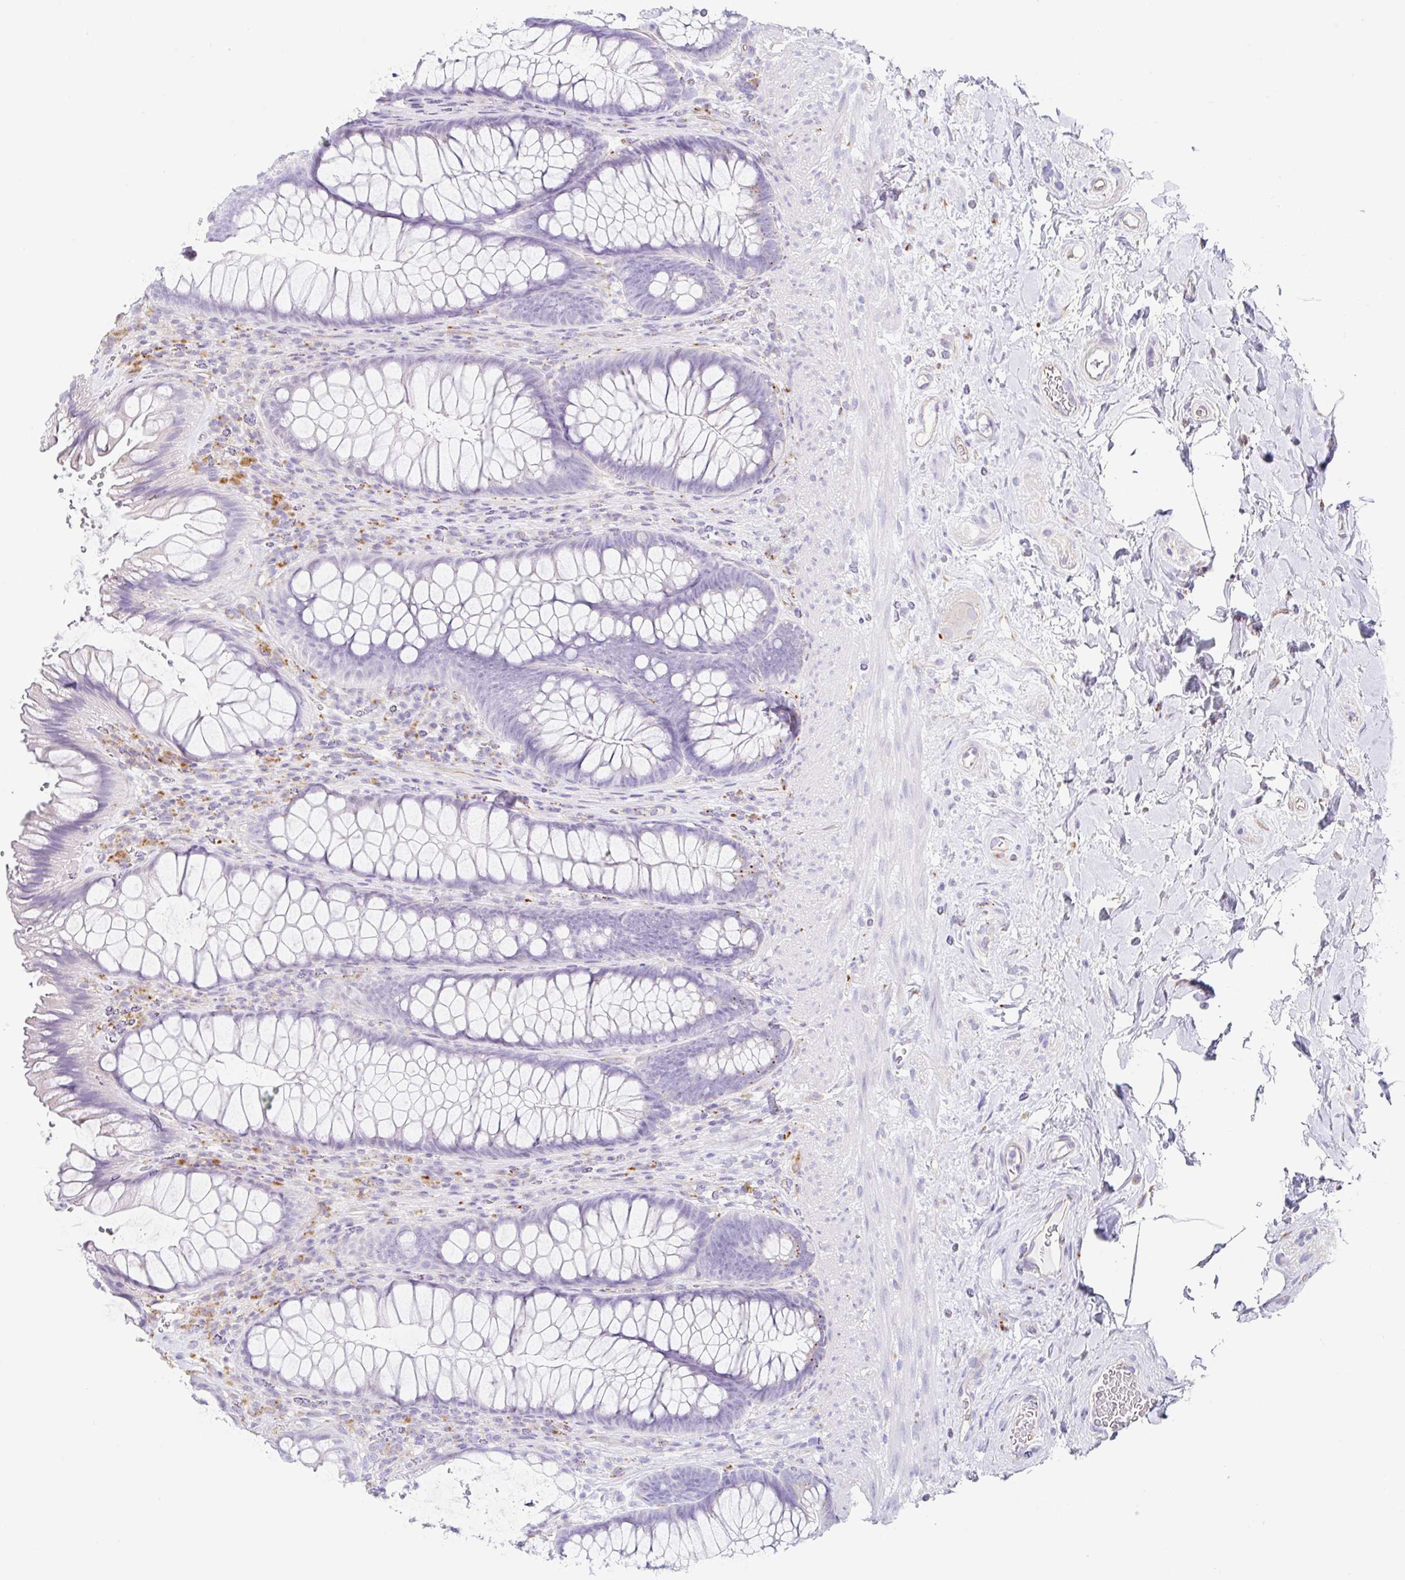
{"staining": {"intensity": "negative", "quantity": "none", "location": "none"}, "tissue": "rectum", "cell_type": "Glandular cells", "image_type": "normal", "snomed": [{"axis": "morphology", "description": "Normal tissue, NOS"}, {"axis": "topography", "description": "Rectum"}], "caption": "IHC image of normal rectum: human rectum stained with DAB demonstrates no significant protein staining in glandular cells. (Brightfield microscopy of DAB (3,3'-diaminobenzidine) immunohistochemistry (IHC) at high magnification).", "gene": "DKK4", "patient": {"sex": "male", "age": 53}}